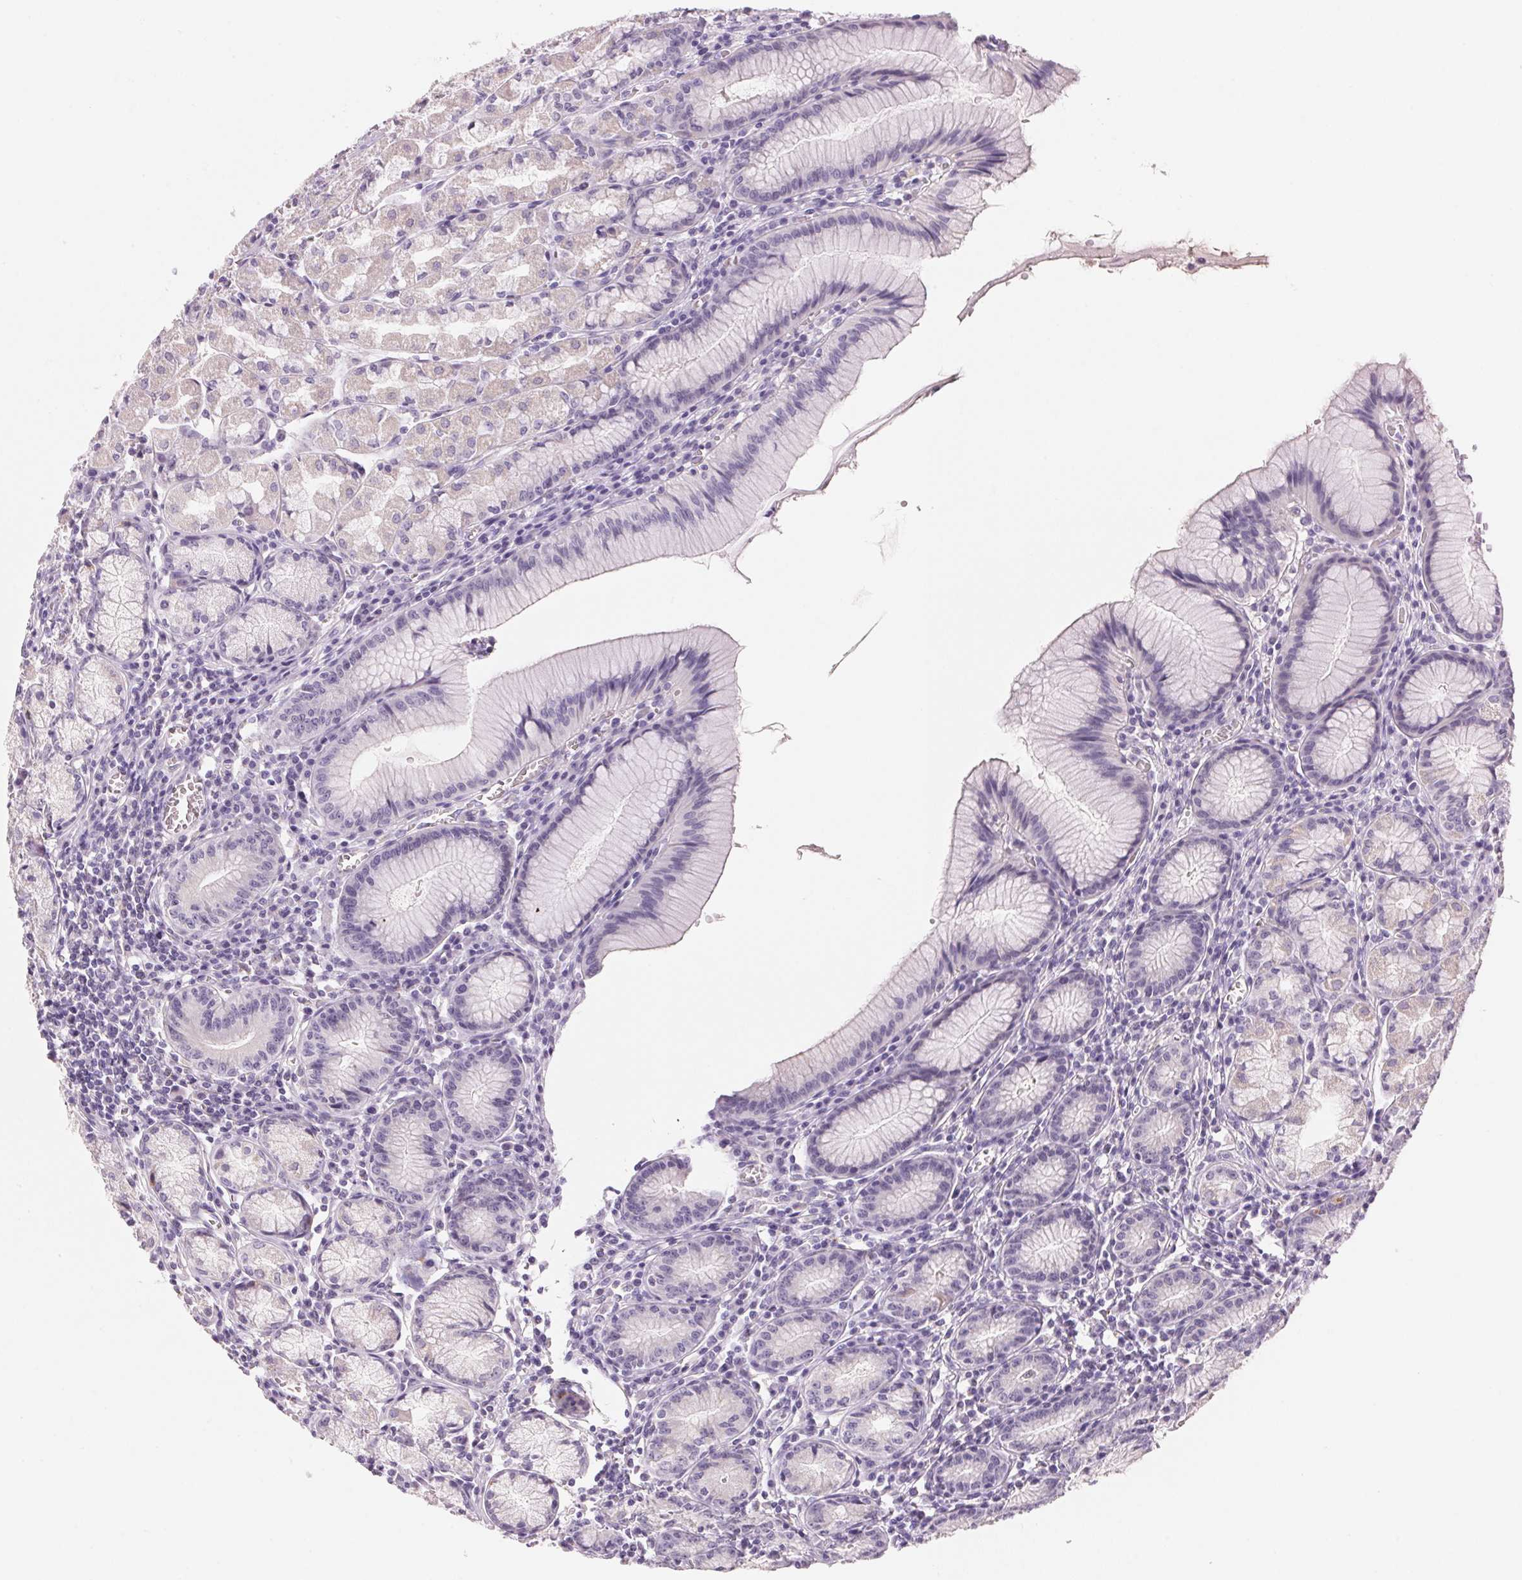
{"staining": {"intensity": "negative", "quantity": "none", "location": "none"}, "tissue": "stomach", "cell_type": "Glandular cells", "image_type": "normal", "snomed": [{"axis": "morphology", "description": "Normal tissue, NOS"}, {"axis": "topography", "description": "Stomach"}], "caption": "High power microscopy micrograph of an IHC photomicrograph of unremarkable stomach, revealing no significant positivity in glandular cells.", "gene": "CYP11B1", "patient": {"sex": "male", "age": 55}}